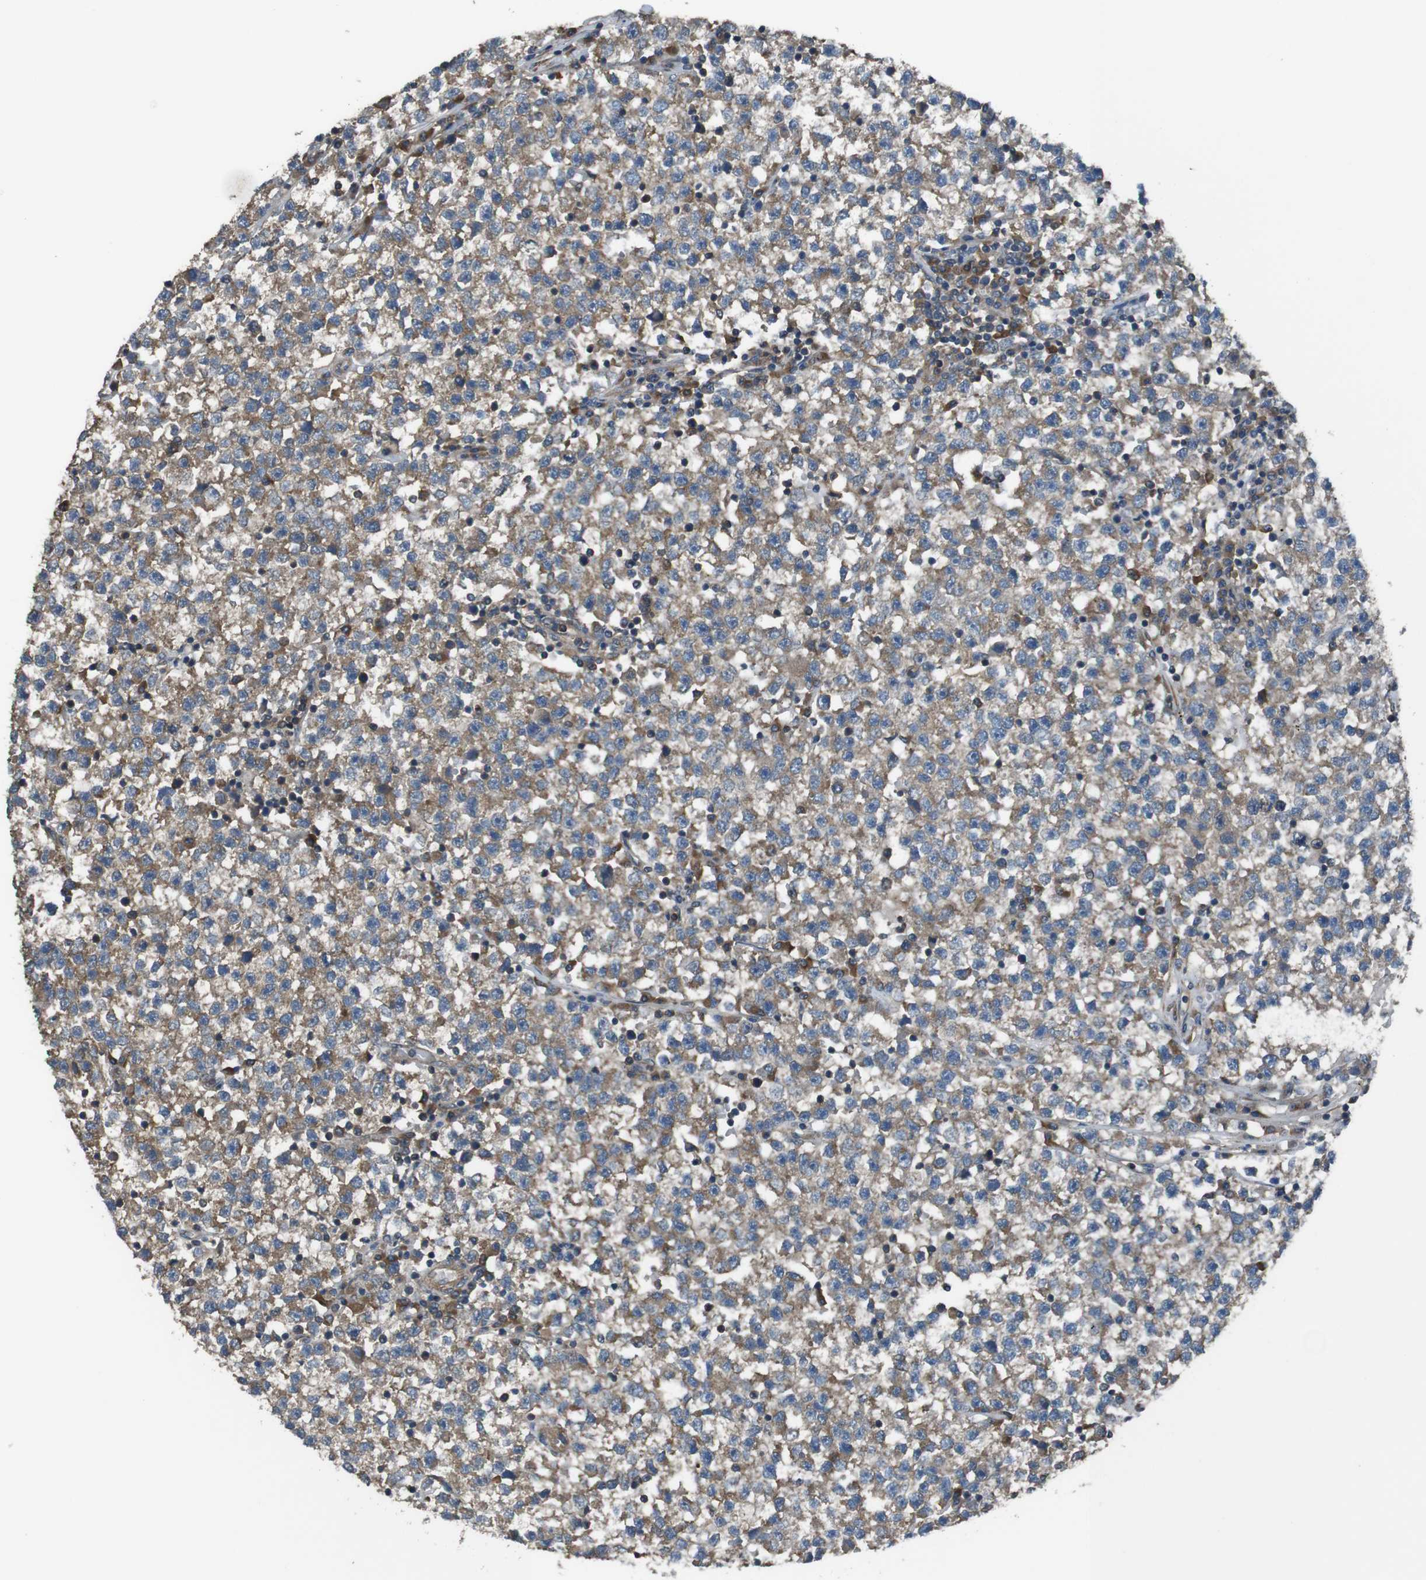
{"staining": {"intensity": "moderate", "quantity": "25%-75%", "location": "cytoplasmic/membranous"}, "tissue": "testis cancer", "cell_type": "Tumor cells", "image_type": "cancer", "snomed": [{"axis": "morphology", "description": "Seminoma, NOS"}, {"axis": "topography", "description": "Testis"}], "caption": "A medium amount of moderate cytoplasmic/membranous expression is seen in about 25%-75% of tumor cells in testis cancer (seminoma) tissue.", "gene": "FUT2", "patient": {"sex": "male", "age": 22}}